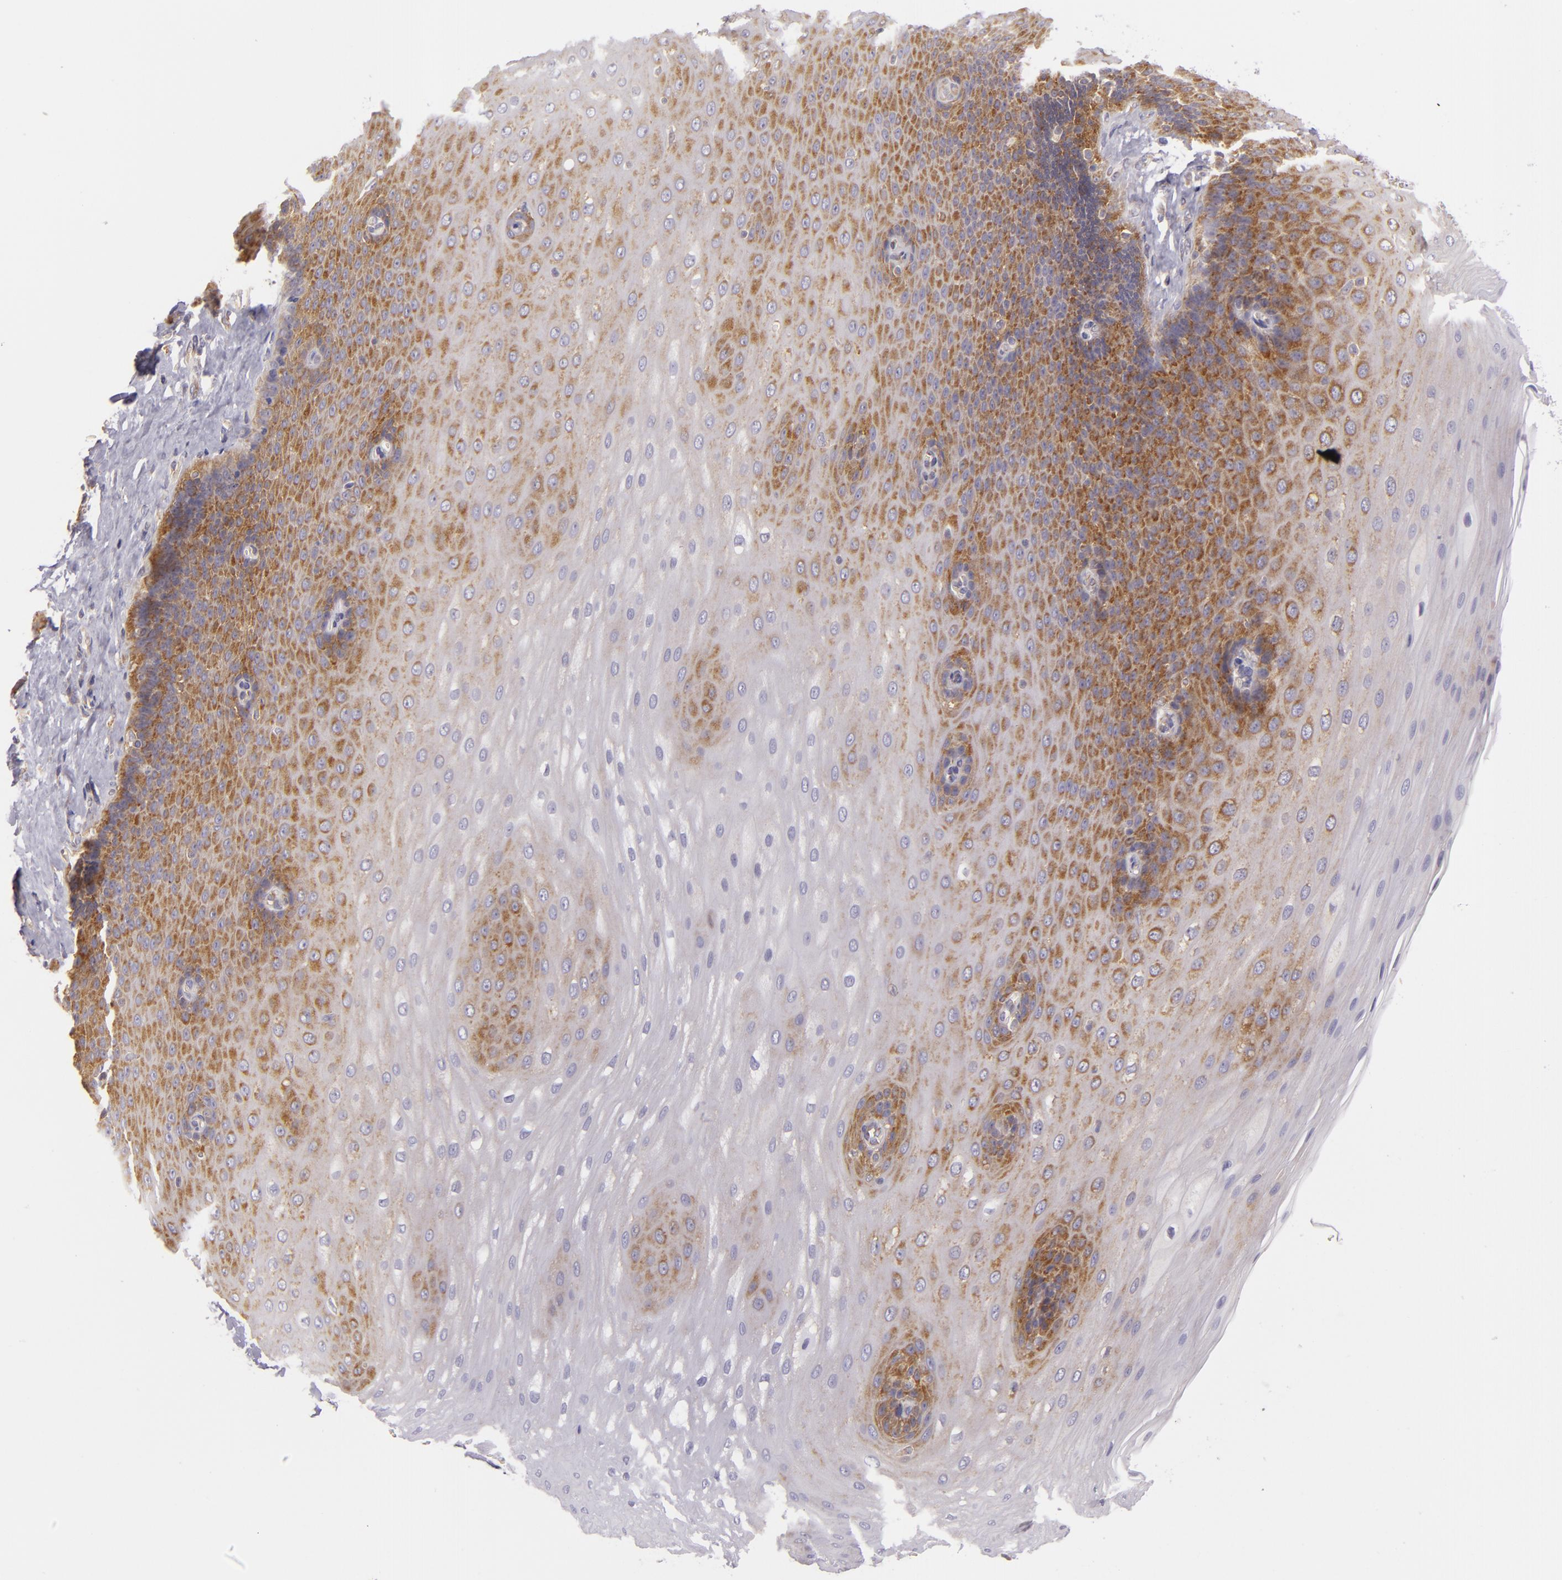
{"staining": {"intensity": "moderate", "quantity": "<25%", "location": "cytoplasmic/membranous"}, "tissue": "esophagus", "cell_type": "Squamous epithelial cells", "image_type": "normal", "snomed": [{"axis": "morphology", "description": "Normal tissue, NOS"}, {"axis": "topography", "description": "Esophagus"}], "caption": "This is a micrograph of IHC staining of unremarkable esophagus, which shows moderate staining in the cytoplasmic/membranous of squamous epithelial cells.", "gene": "UPF3B", "patient": {"sex": "male", "age": 62}}